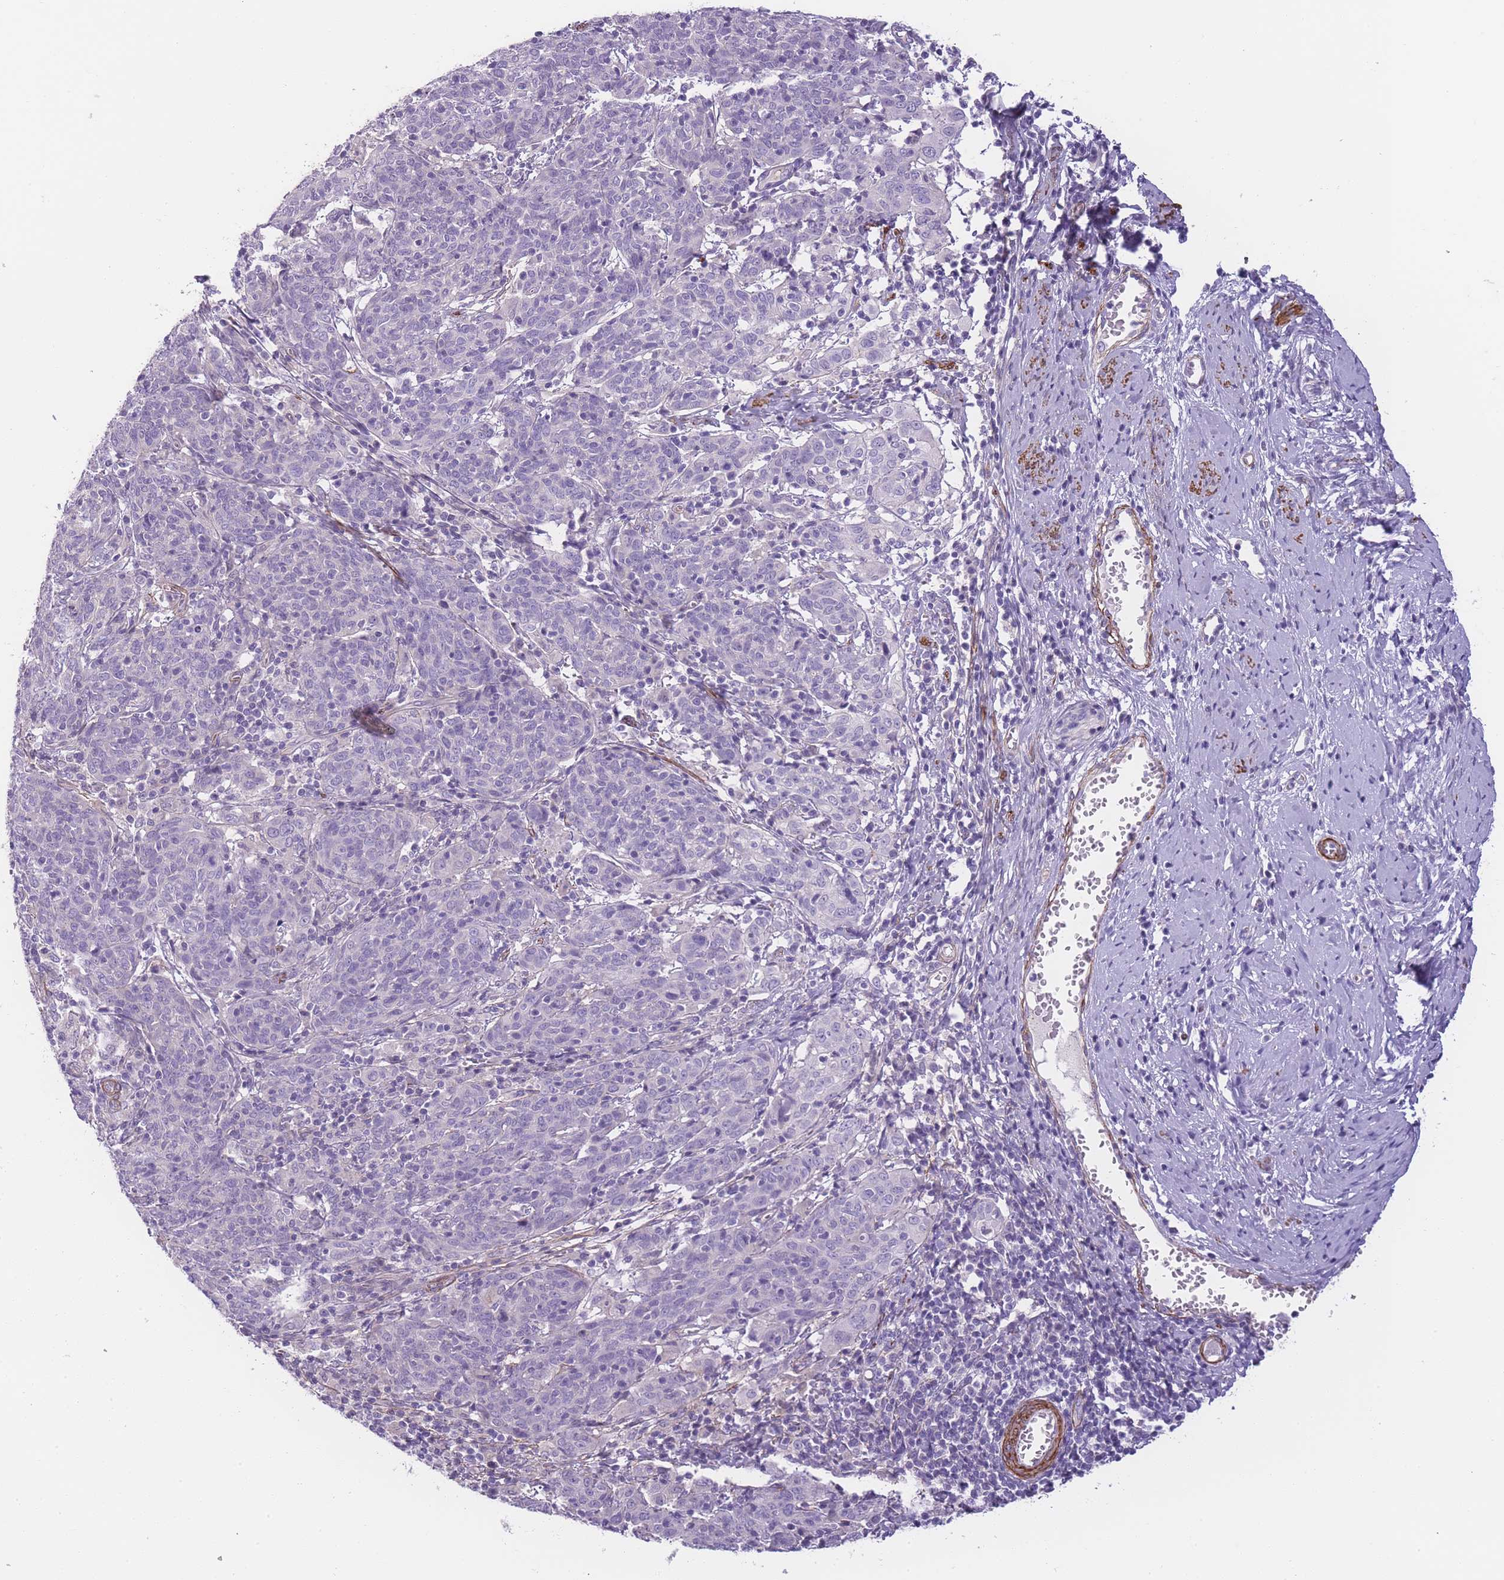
{"staining": {"intensity": "negative", "quantity": "none", "location": "none"}, "tissue": "cervical cancer", "cell_type": "Tumor cells", "image_type": "cancer", "snomed": [{"axis": "morphology", "description": "Squamous cell carcinoma, NOS"}, {"axis": "topography", "description": "Cervix"}], "caption": "This photomicrograph is of cervical squamous cell carcinoma stained with immunohistochemistry to label a protein in brown with the nuclei are counter-stained blue. There is no positivity in tumor cells. (DAB immunohistochemistry (IHC) with hematoxylin counter stain).", "gene": "FAM124A", "patient": {"sex": "female", "age": 67}}